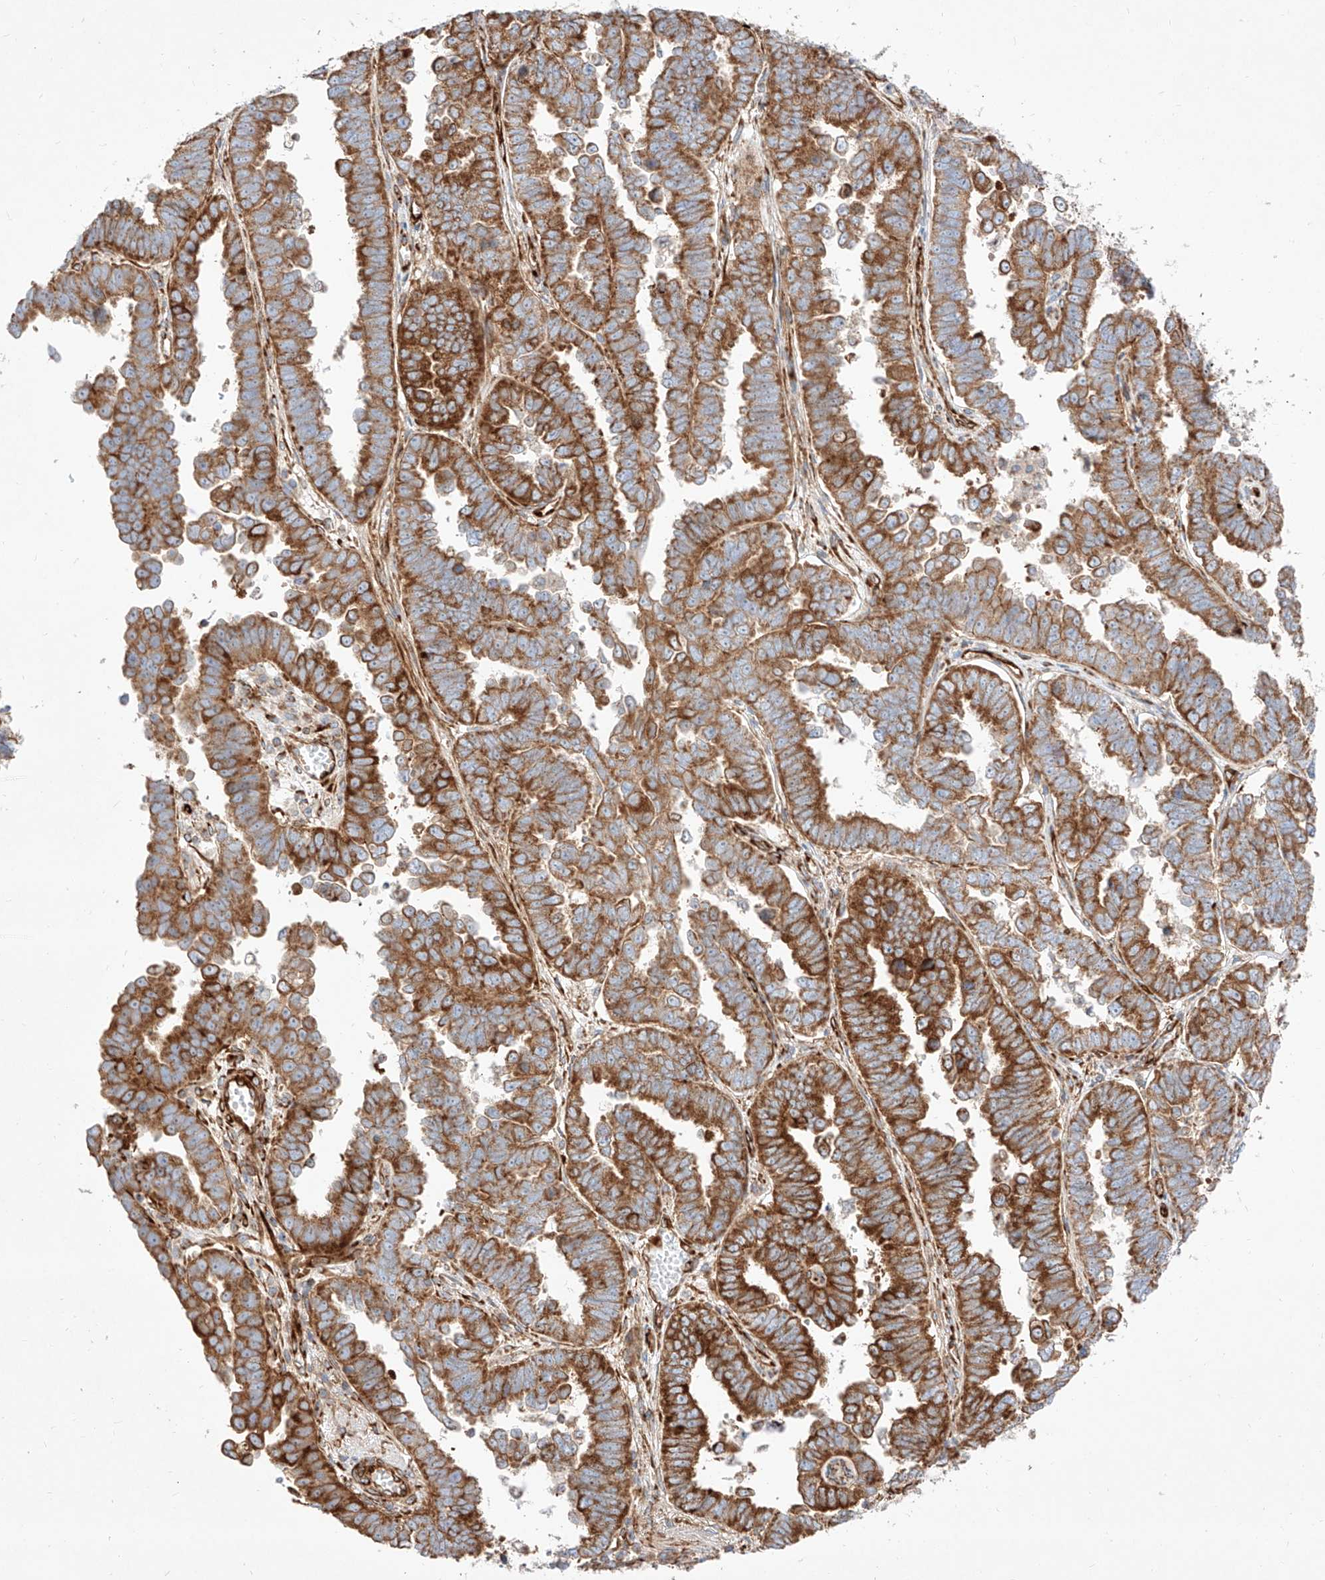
{"staining": {"intensity": "strong", "quantity": ">75%", "location": "cytoplasmic/membranous"}, "tissue": "endometrial cancer", "cell_type": "Tumor cells", "image_type": "cancer", "snomed": [{"axis": "morphology", "description": "Adenocarcinoma, NOS"}, {"axis": "topography", "description": "Endometrium"}], "caption": "Immunohistochemical staining of endometrial cancer demonstrates strong cytoplasmic/membranous protein positivity in approximately >75% of tumor cells.", "gene": "CSGALNACT2", "patient": {"sex": "female", "age": 75}}